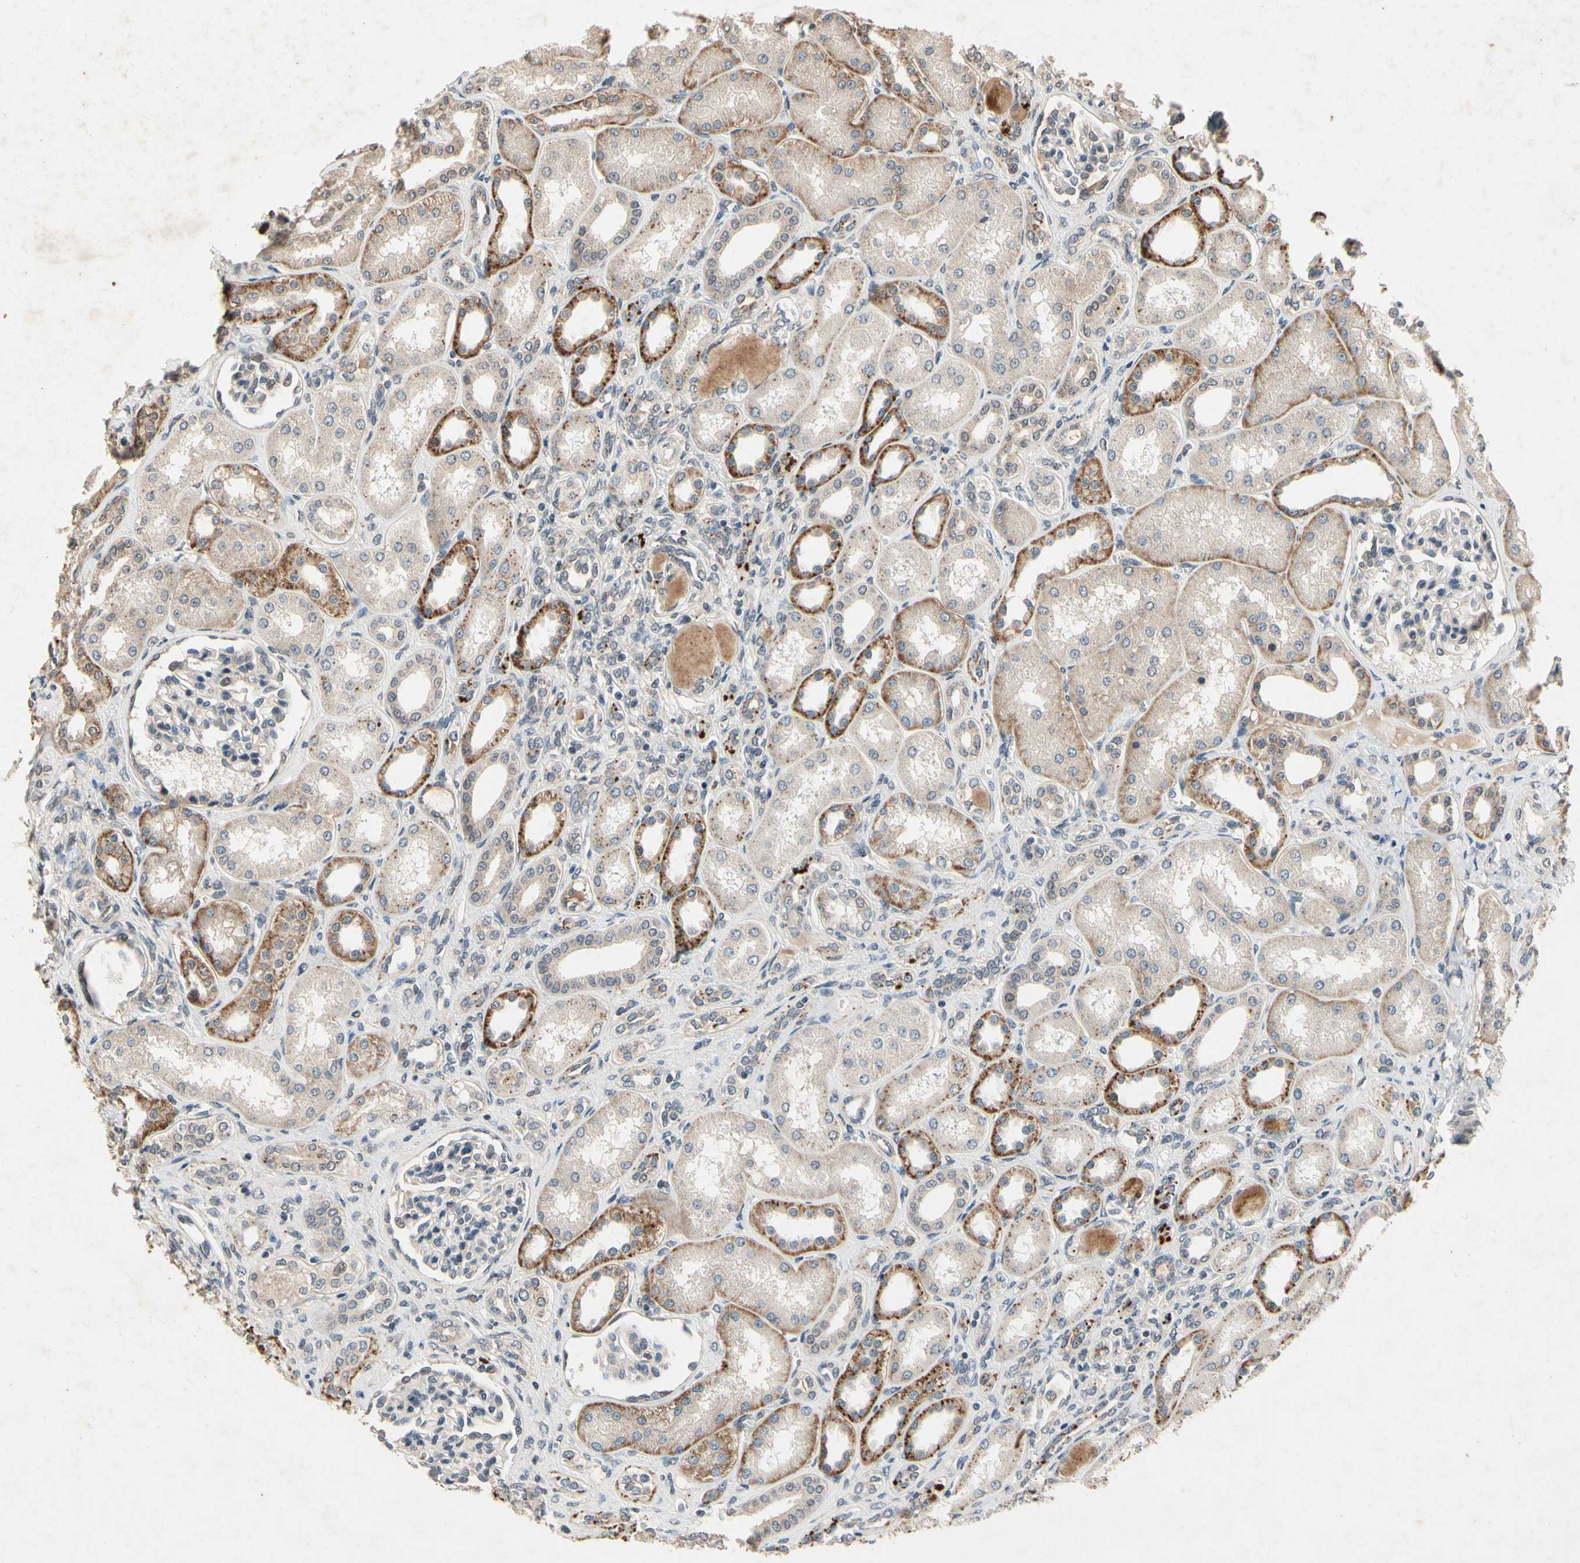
{"staining": {"intensity": "weak", "quantity": "<25%", "location": "cytoplasmic/membranous"}, "tissue": "kidney", "cell_type": "Cells in glomeruli", "image_type": "normal", "snomed": [{"axis": "morphology", "description": "Normal tissue, NOS"}, {"axis": "topography", "description": "Kidney"}], "caption": "DAB immunohistochemical staining of benign human kidney displays no significant expression in cells in glomeruli. (DAB immunohistochemistry visualized using brightfield microscopy, high magnification).", "gene": "DPY19L3", "patient": {"sex": "male", "age": 7}}